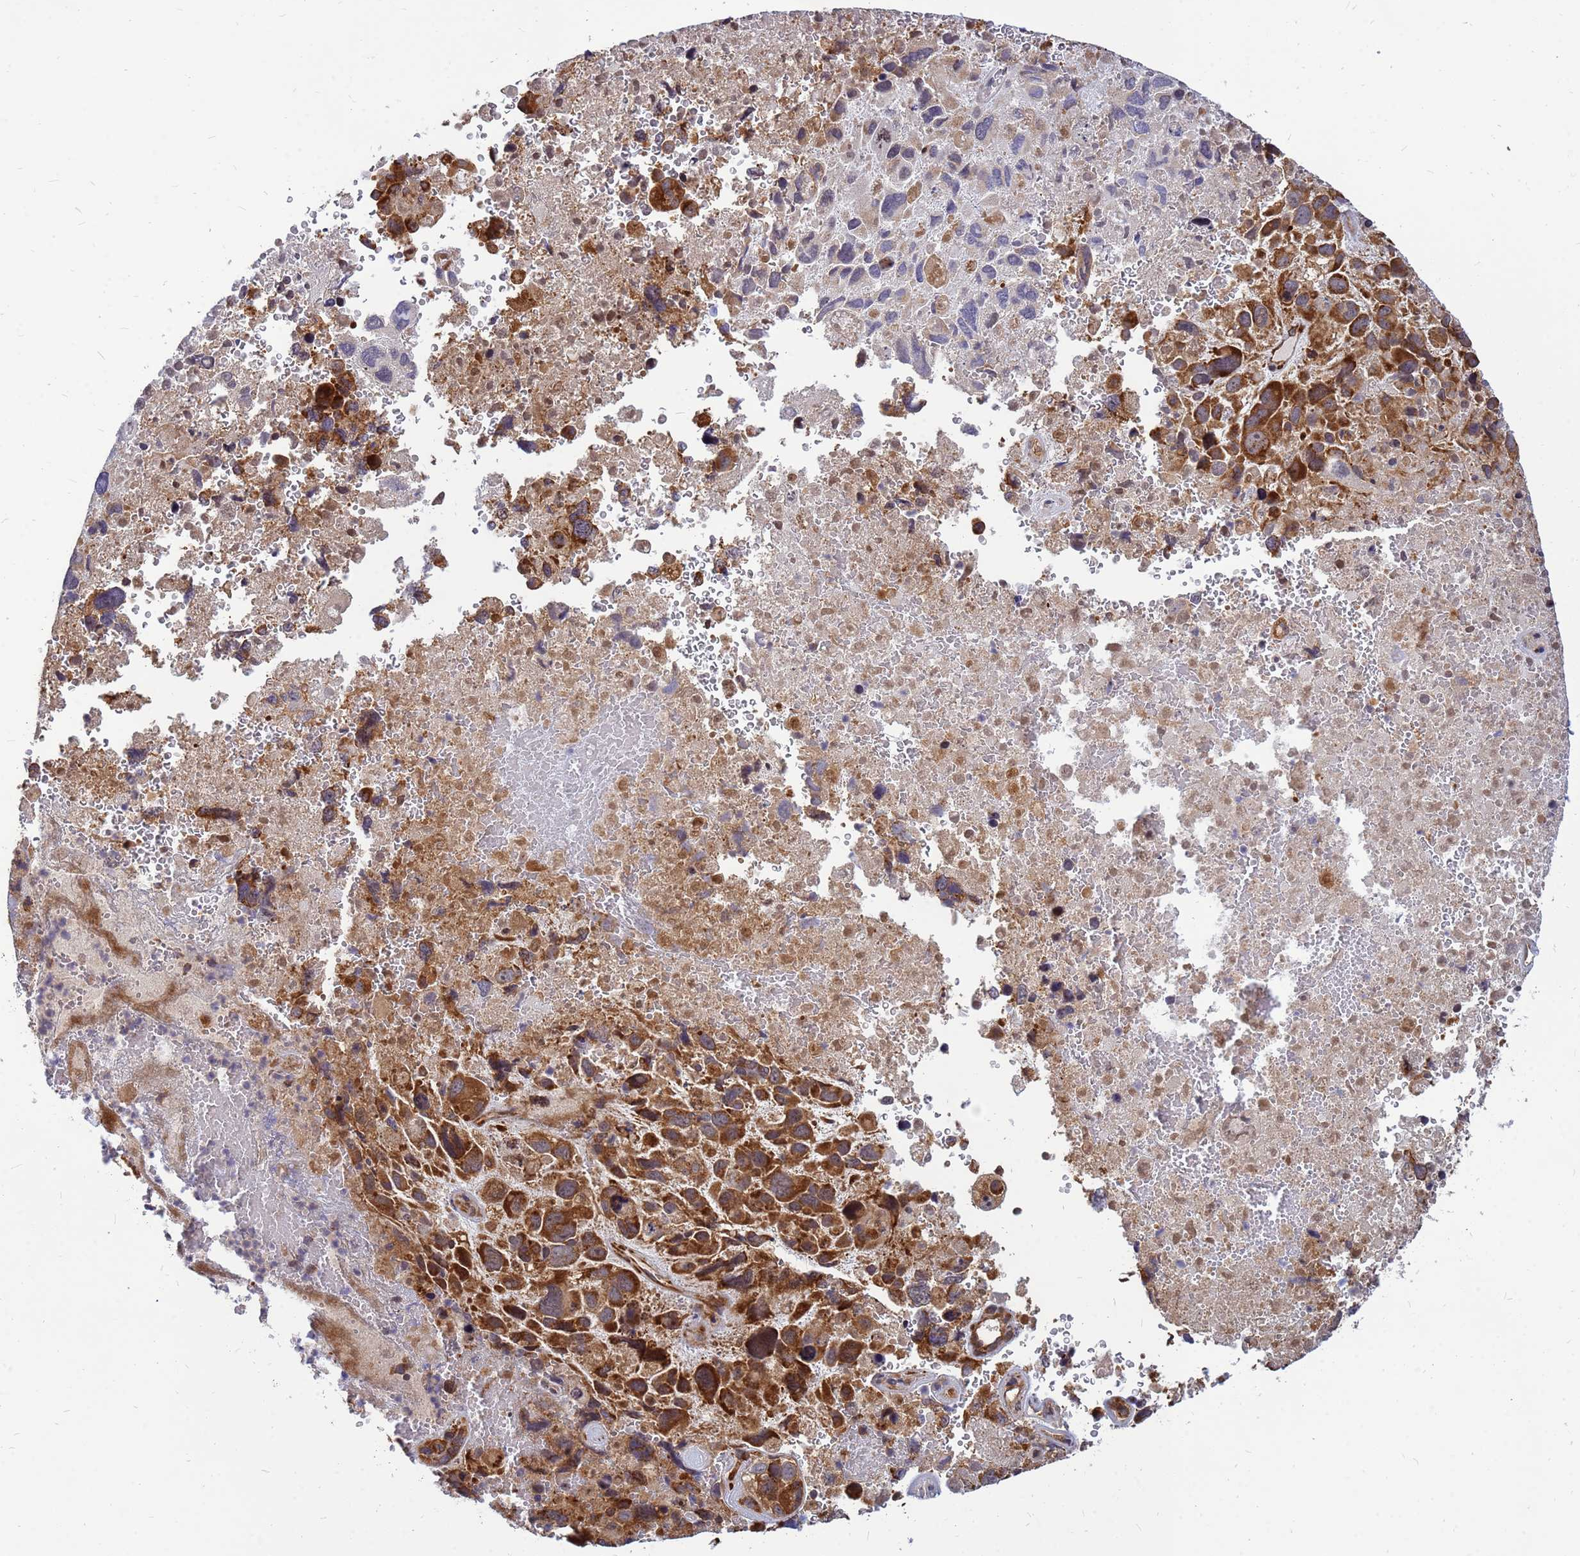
{"staining": {"intensity": "strong", "quantity": ">75%", "location": "cytoplasmic/membranous"}, "tissue": "melanoma", "cell_type": "Tumor cells", "image_type": "cancer", "snomed": [{"axis": "morphology", "description": "Malignant melanoma, Metastatic site"}, {"axis": "topography", "description": "Brain"}], "caption": "Immunohistochemical staining of human malignant melanoma (metastatic site) displays strong cytoplasmic/membranous protein expression in about >75% of tumor cells.", "gene": "RPL8", "patient": {"sex": "female", "age": 53}}